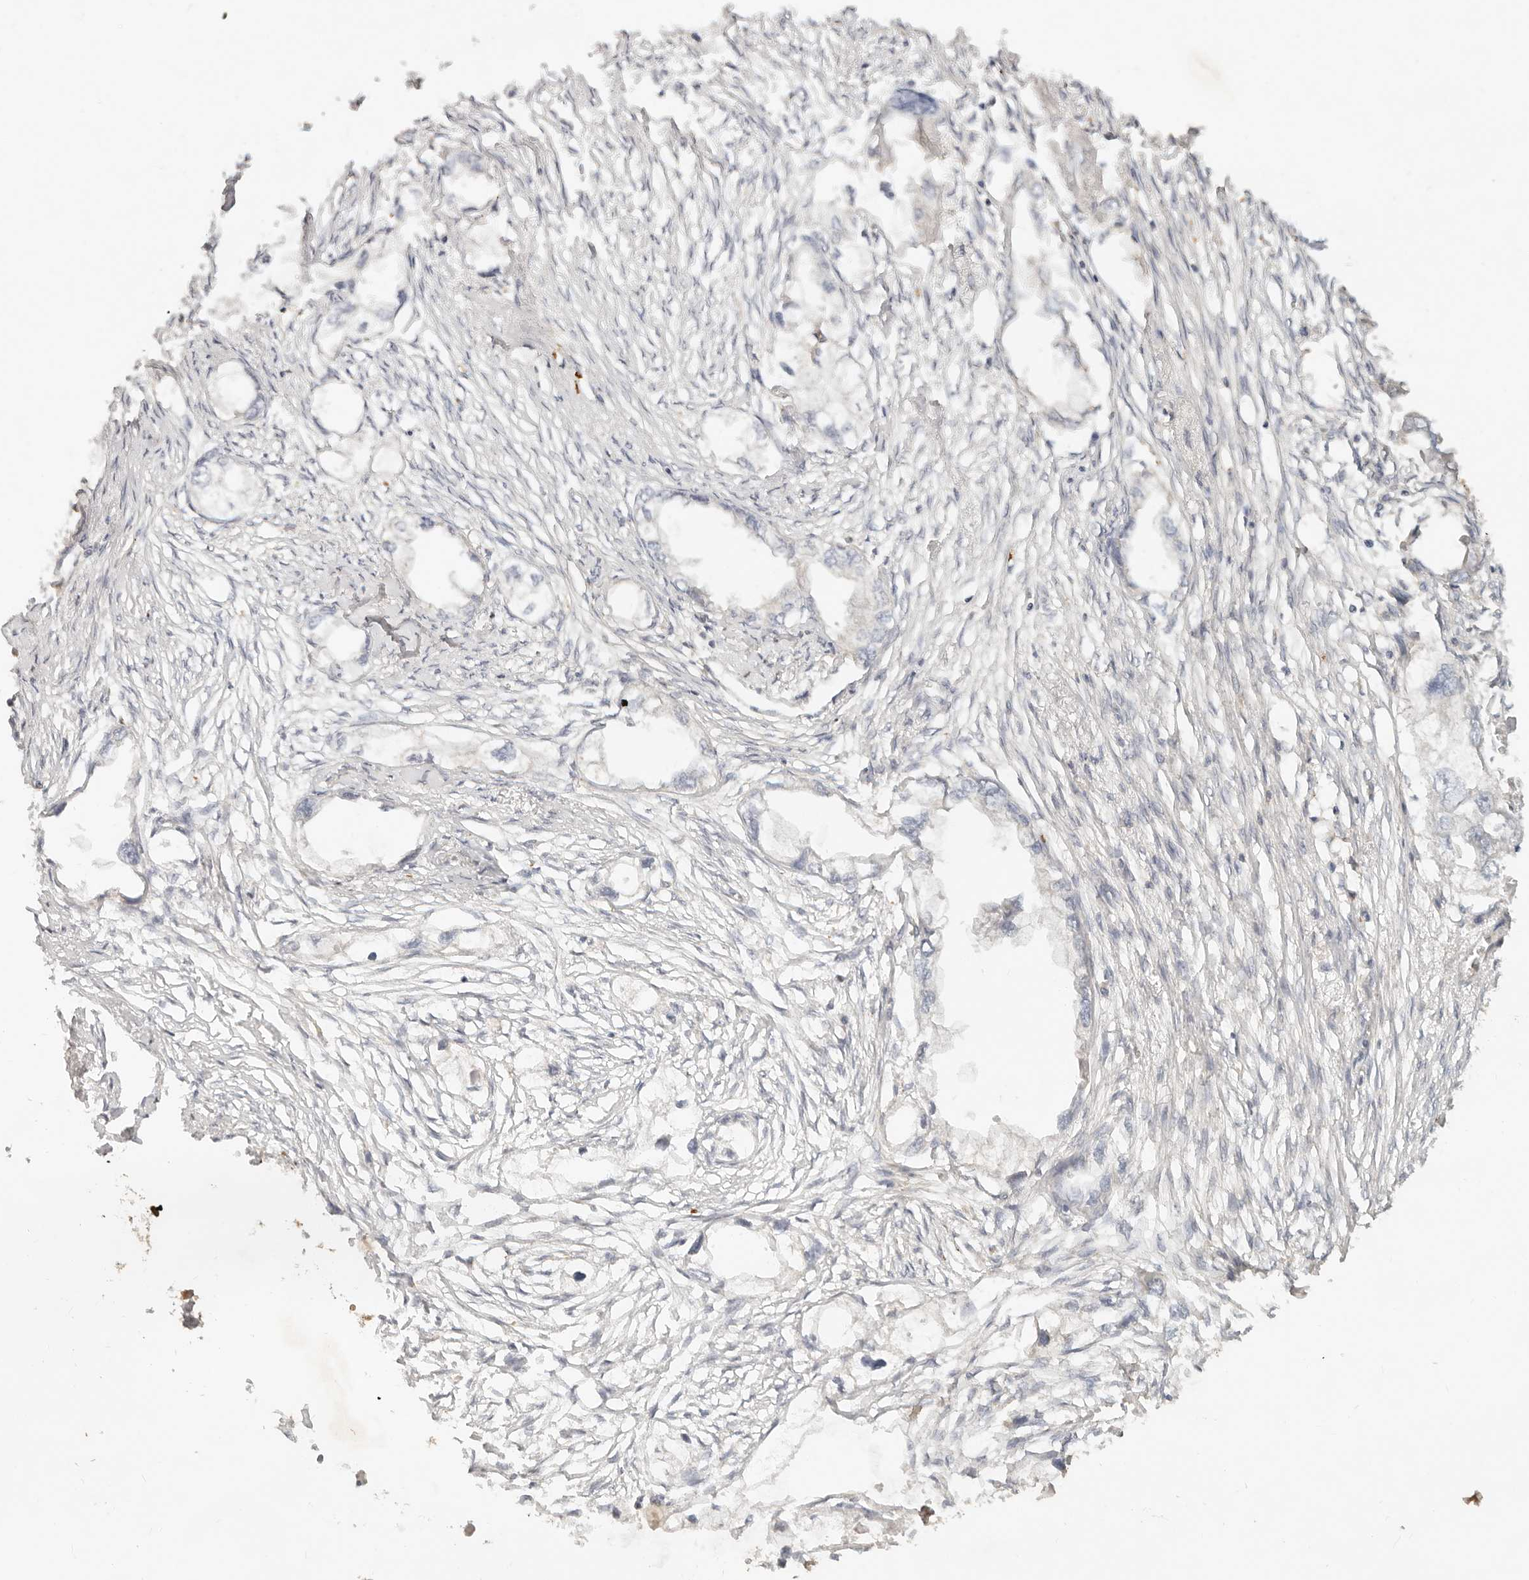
{"staining": {"intensity": "negative", "quantity": "none", "location": "none"}, "tissue": "endometrial cancer", "cell_type": "Tumor cells", "image_type": "cancer", "snomed": [{"axis": "morphology", "description": "Adenocarcinoma, NOS"}, {"axis": "morphology", "description": "Adenocarcinoma, metastatic, NOS"}, {"axis": "topography", "description": "Adipose tissue"}, {"axis": "topography", "description": "Endometrium"}], "caption": "High magnification brightfield microscopy of endometrial metastatic adenocarcinoma stained with DAB (3,3'-diaminobenzidine) (brown) and counterstained with hematoxylin (blue): tumor cells show no significant expression.", "gene": "NECAP2", "patient": {"sex": "female", "age": 67}}